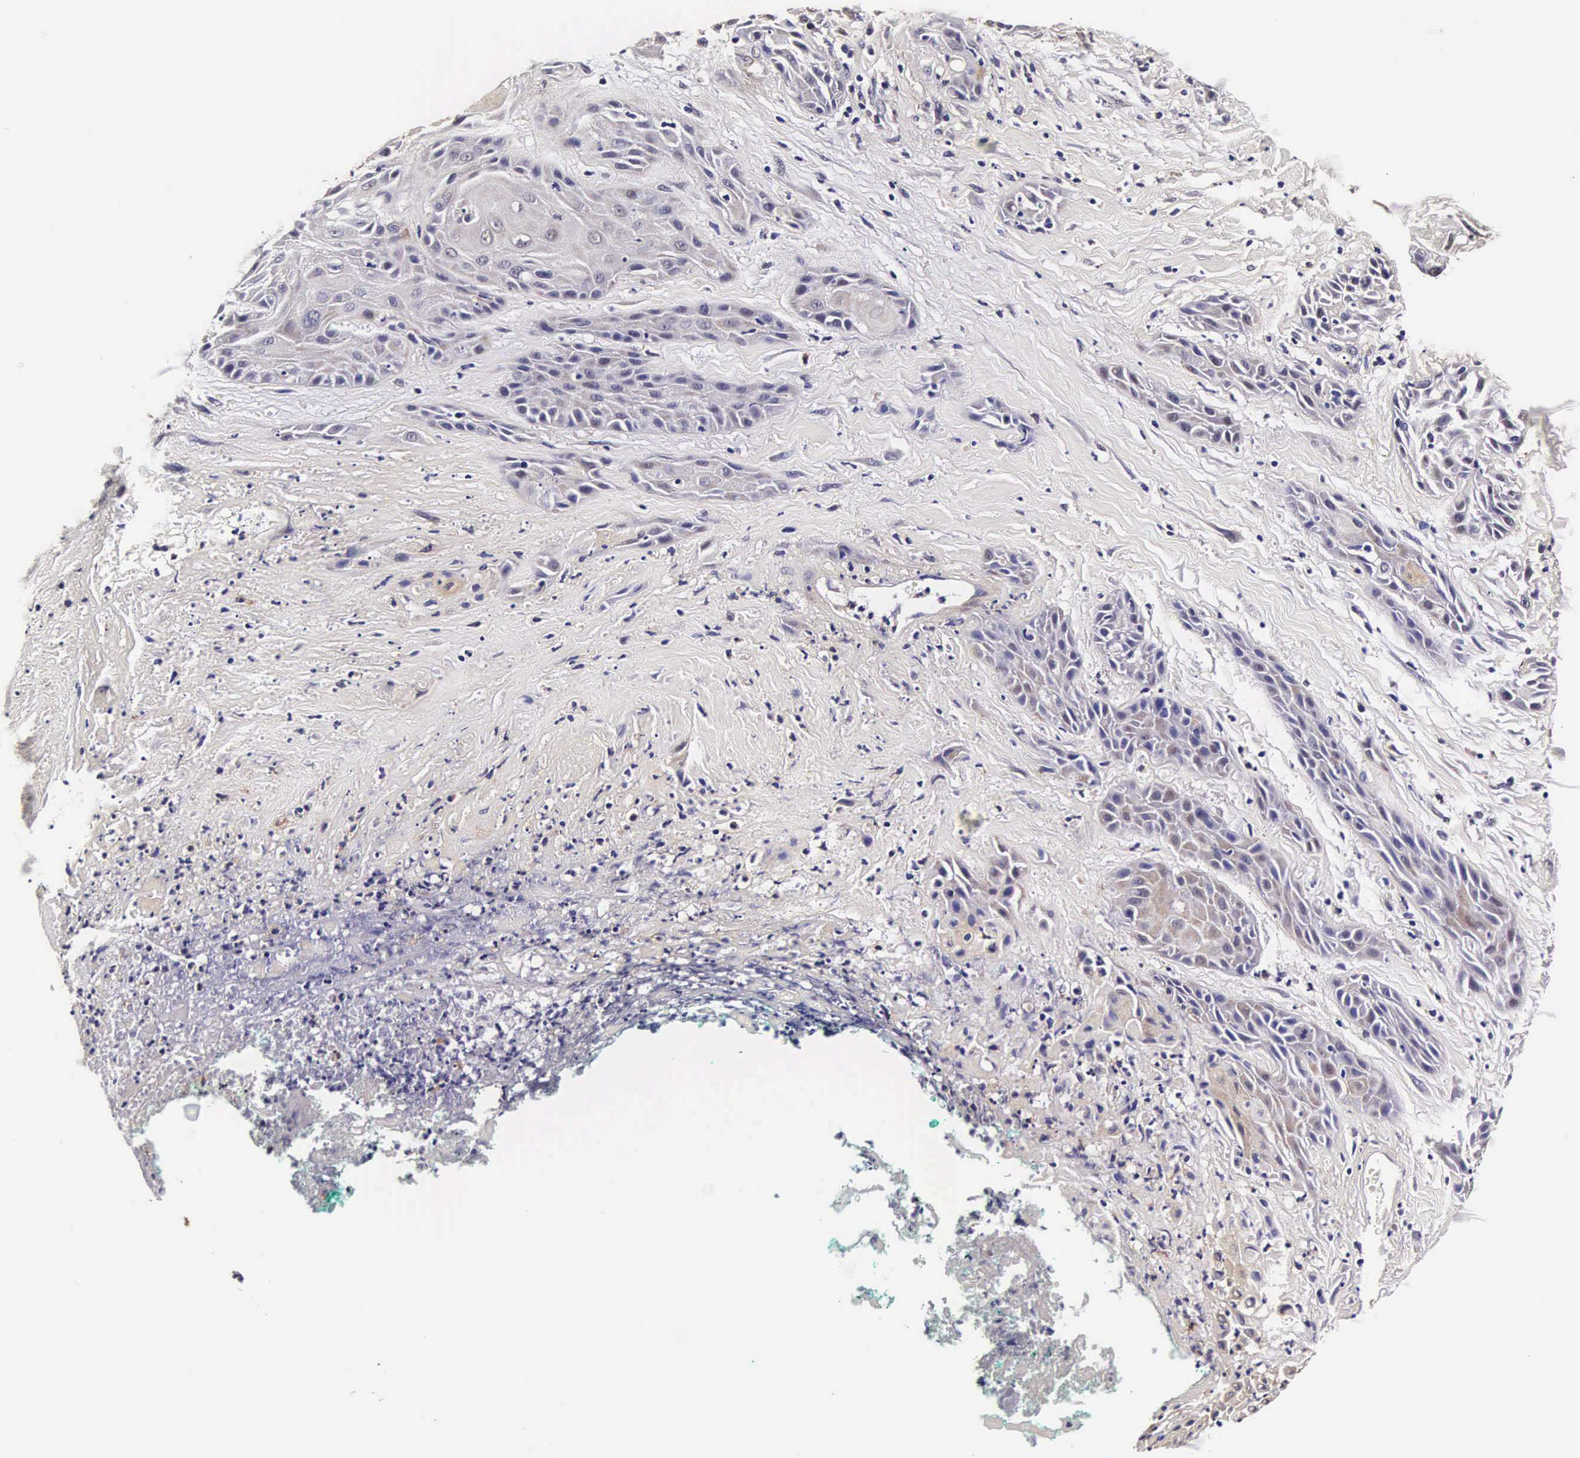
{"staining": {"intensity": "weak", "quantity": "<25%", "location": "cytoplasmic/membranous,nuclear"}, "tissue": "skin cancer", "cell_type": "Tumor cells", "image_type": "cancer", "snomed": [{"axis": "morphology", "description": "Squamous cell carcinoma, NOS"}, {"axis": "topography", "description": "Skin"}, {"axis": "topography", "description": "Anal"}], "caption": "Skin cancer was stained to show a protein in brown. There is no significant staining in tumor cells.", "gene": "TECPR2", "patient": {"sex": "male", "age": 64}}